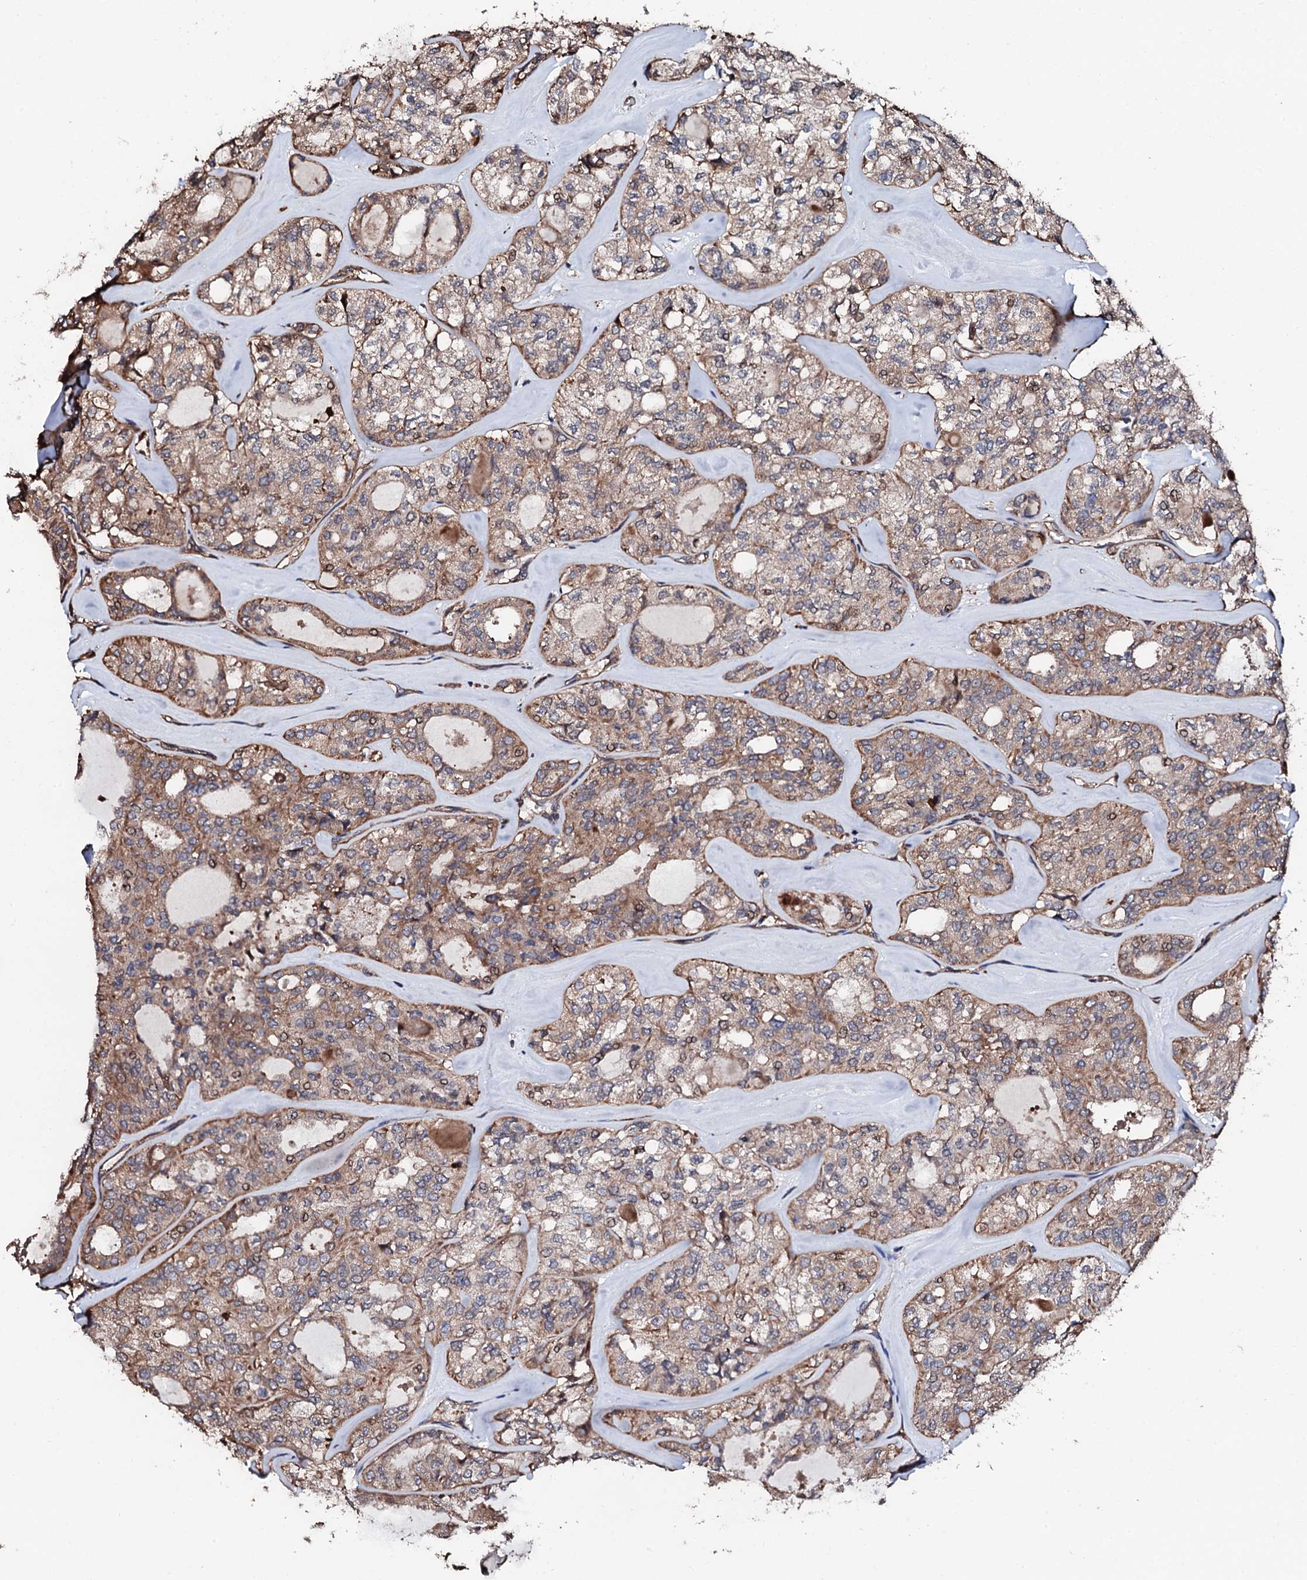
{"staining": {"intensity": "weak", "quantity": "25%-75%", "location": "cytoplasmic/membranous"}, "tissue": "thyroid cancer", "cell_type": "Tumor cells", "image_type": "cancer", "snomed": [{"axis": "morphology", "description": "Follicular adenoma carcinoma, NOS"}, {"axis": "topography", "description": "Thyroid gland"}], "caption": "Weak cytoplasmic/membranous protein expression is identified in approximately 25%-75% of tumor cells in thyroid follicular adenoma carcinoma. The protein is shown in brown color, while the nuclei are stained blue.", "gene": "CKAP5", "patient": {"sex": "male", "age": 75}}